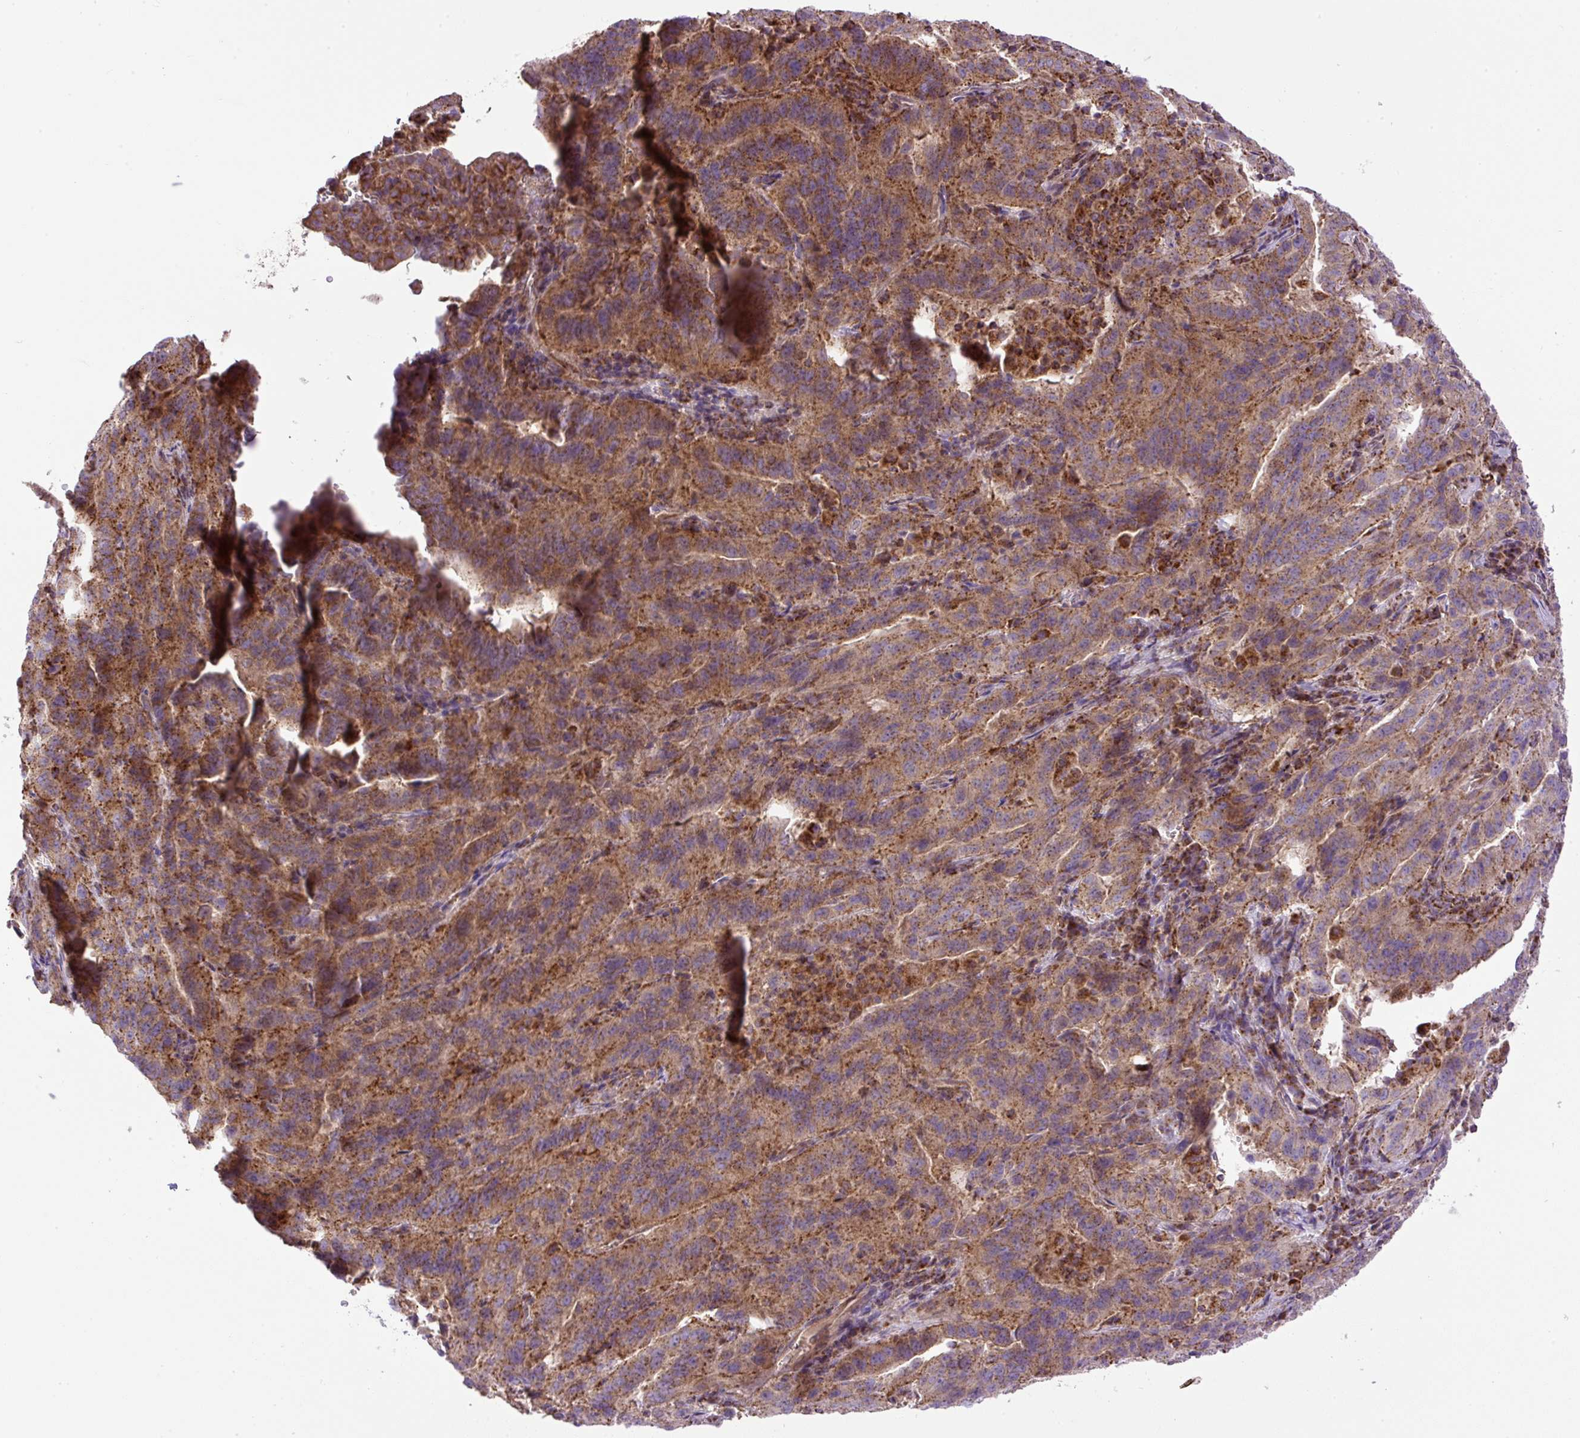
{"staining": {"intensity": "moderate", "quantity": ">75%", "location": "cytoplasmic/membranous"}, "tissue": "pancreatic cancer", "cell_type": "Tumor cells", "image_type": "cancer", "snomed": [{"axis": "morphology", "description": "Adenocarcinoma, NOS"}, {"axis": "topography", "description": "Pancreas"}], "caption": "Brown immunohistochemical staining in pancreatic adenocarcinoma displays moderate cytoplasmic/membranous staining in about >75% of tumor cells.", "gene": "ZNF547", "patient": {"sex": "male", "age": 63}}